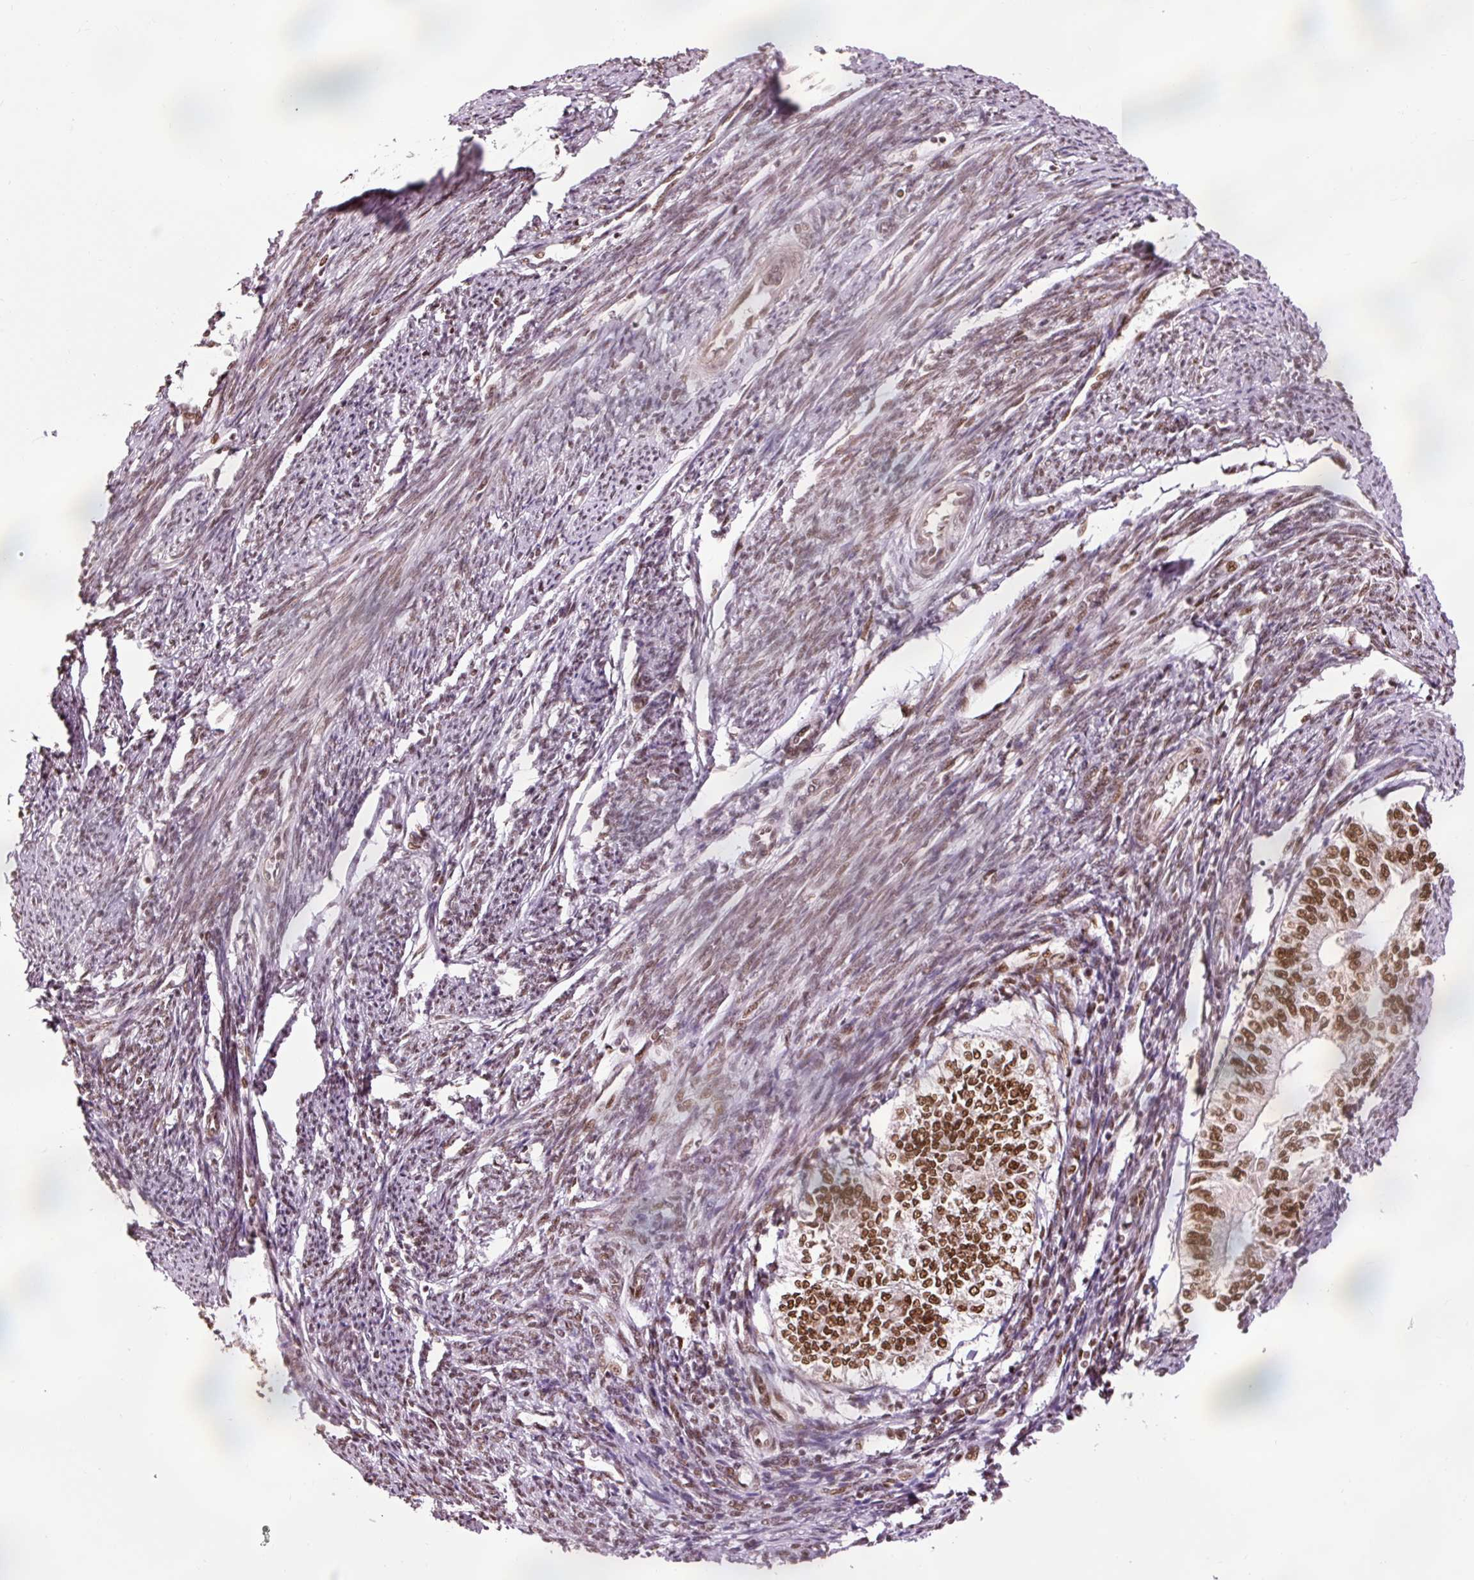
{"staining": {"intensity": "moderate", "quantity": ">75%", "location": "cytoplasmic/membranous,nuclear"}, "tissue": "smooth muscle", "cell_type": "Smooth muscle cells", "image_type": "normal", "snomed": [{"axis": "morphology", "description": "Normal tissue, NOS"}, {"axis": "topography", "description": "Smooth muscle"}, {"axis": "topography", "description": "Uterus"}], "caption": "This image reveals normal smooth muscle stained with IHC to label a protein in brown. The cytoplasmic/membranous,nuclear of smooth muscle cells show moderate positivity for the protein. Nuclei are counter-stained blue.", "gene": "ZBTB44", "patient": {"sex": "female", "age": 59}}